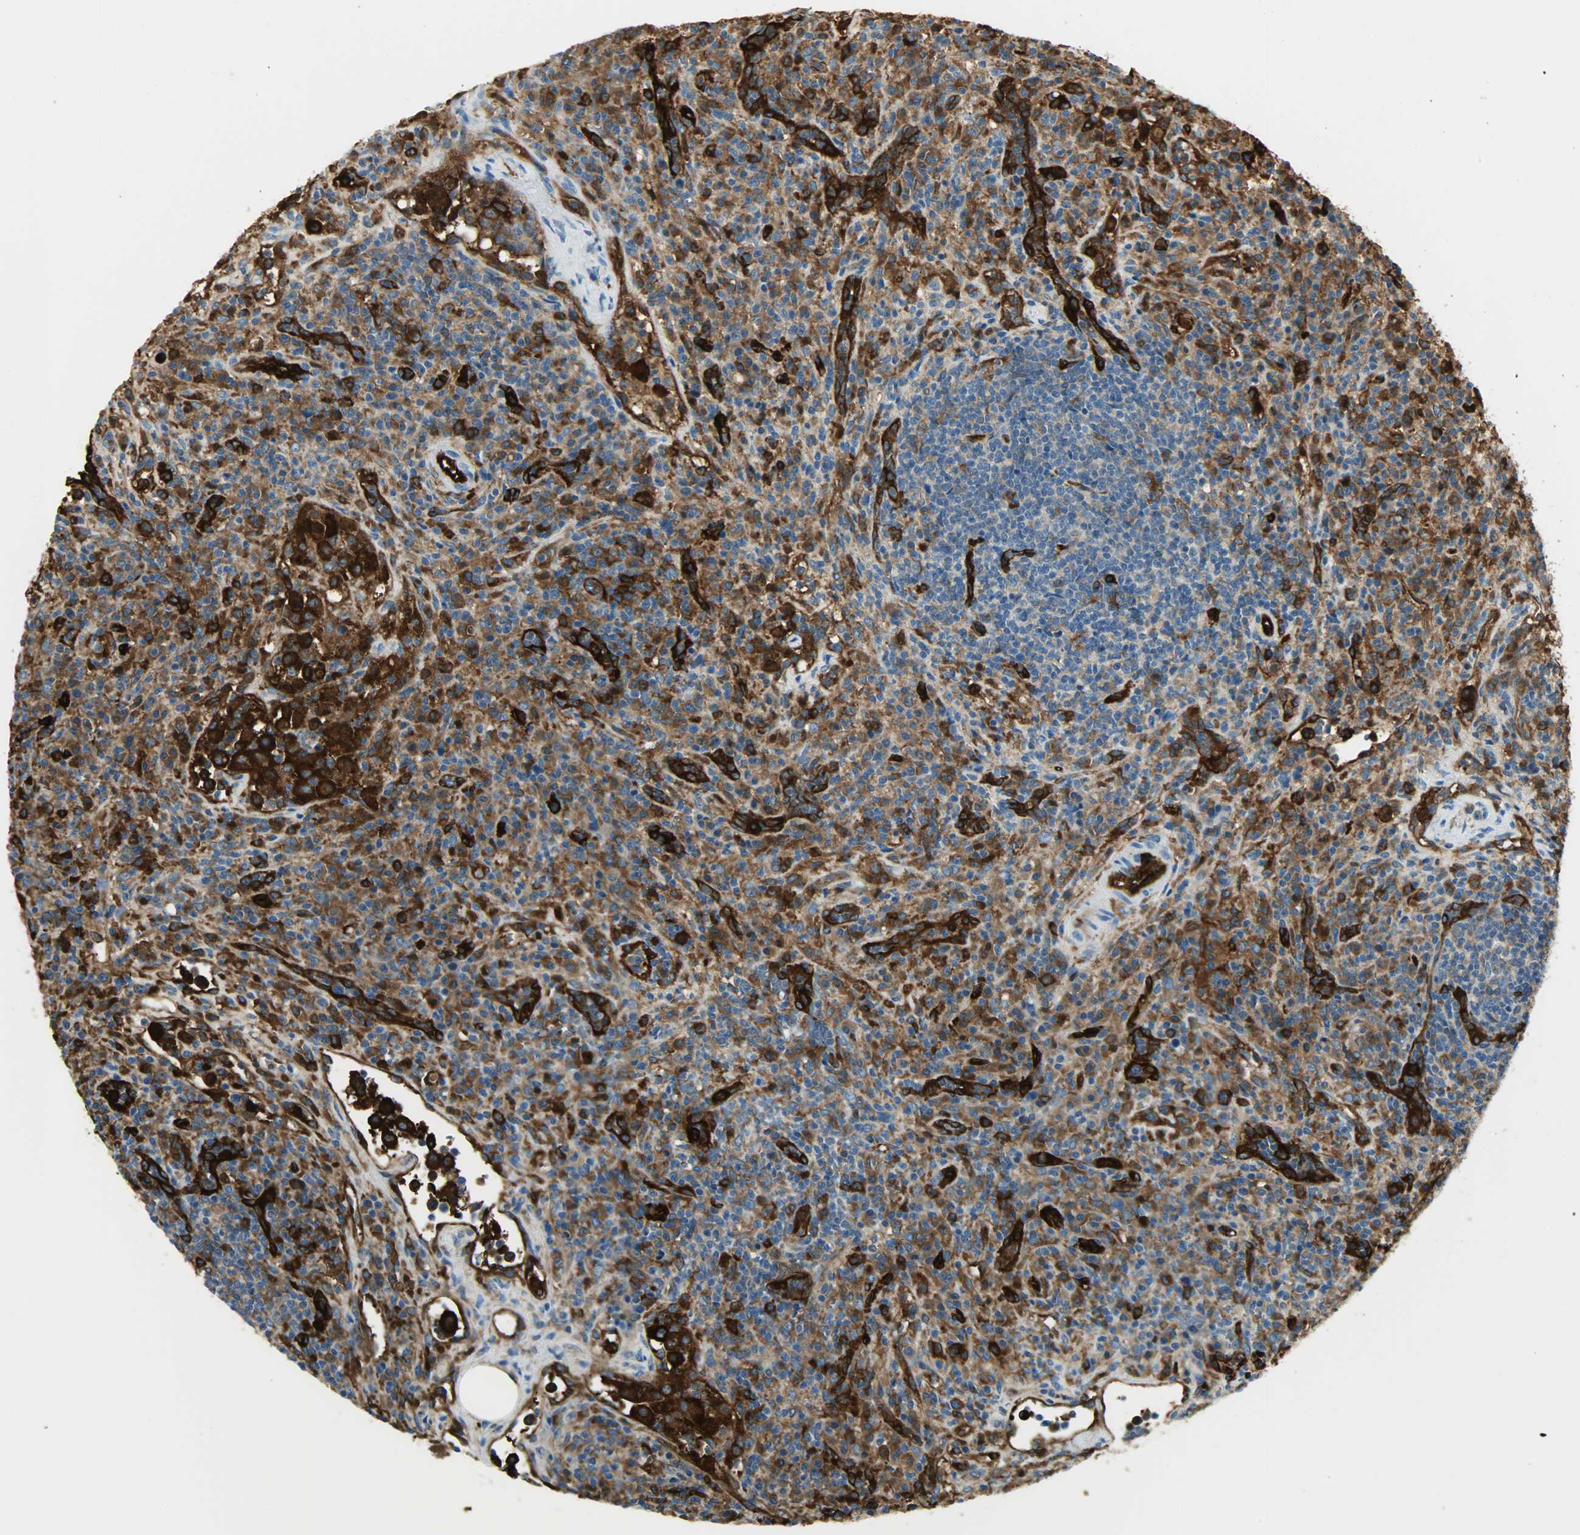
{"staining": {"intensity": "strong", "quantity": ">75%", "location": "cytoplasmic/membranous"}, "tissue": "lymphoma", "cell_type": "Tumor cells", "image_type": "cancer", "snomed": [{"axis": "morphology", "description": "Hodgkin's disease, NOS"}, {"axis": "topography", "description": "Lymph node"}], "caption": "The immunohistochemical stain labels strong cytoplasmic/membranous positivity in tumor cells of Hodgkin's disease tissue. The staining was performed using DAB, with brown indicating positive protein expression. Nuclei are stained blue with hematoxylin.", "gene": "WARS1", "patient": {"sex": "male", "age": 65}}